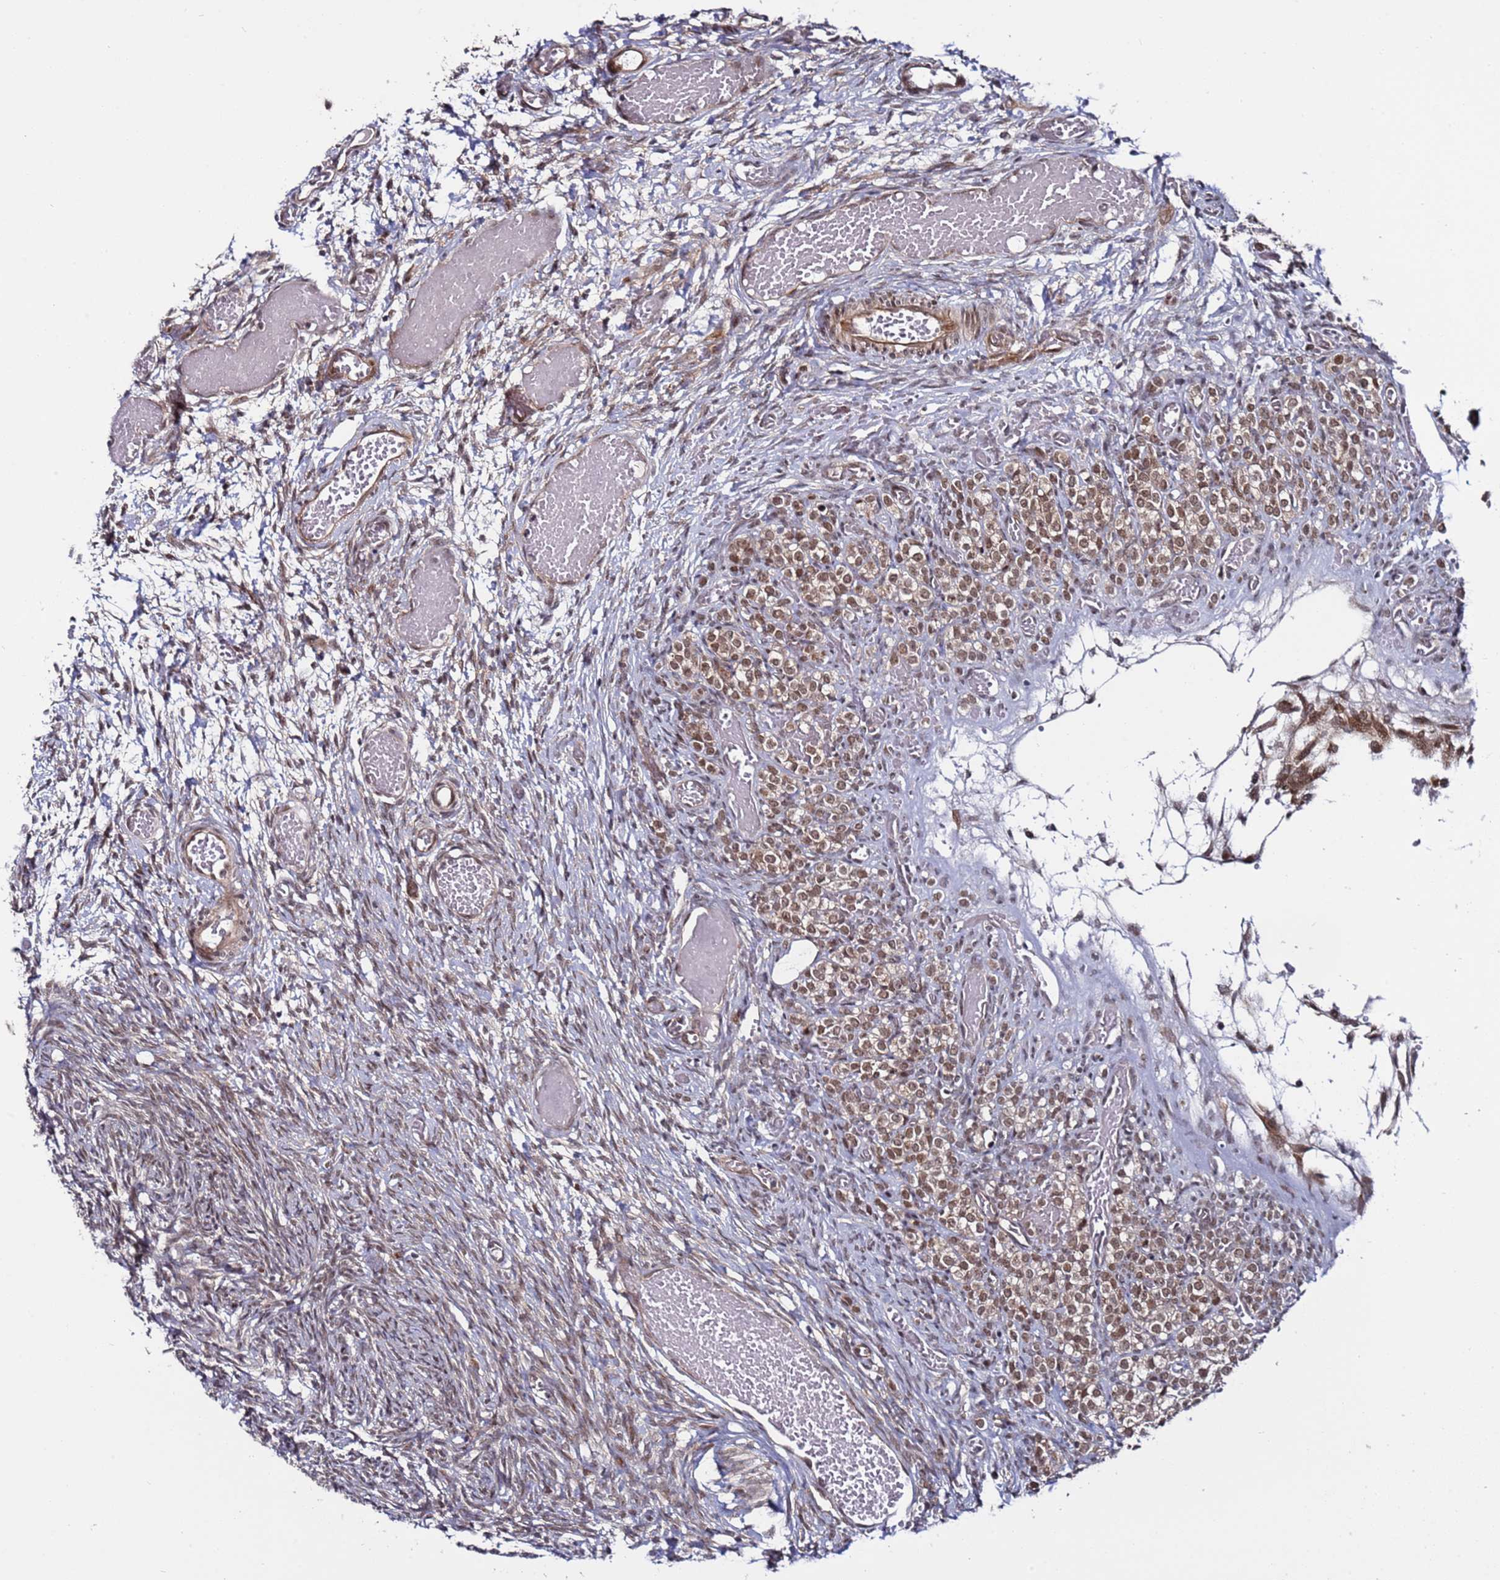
{"staining": {"intensity": "weak", "quantity": "25%-75%", "location": "cytoplasmic/membranous,nuclear"}, "tissue": "ovary", "cell_type": "Ovarian stroma cells", "image_type": "normal", "snomed": [{"axis": "morphology", "description": "Adenocarcinoma, NOS"}, {"axis": "topography", "description": "Endometrium"}], "caption": "Protein expression analysis of normal ovary displays weak cytoplasmic/membranous,nuclear staining in about 25%-75% of ovarian stroma cells.", "gene": "POLR2D", "patient": {"sex": "female", "age": 32}}